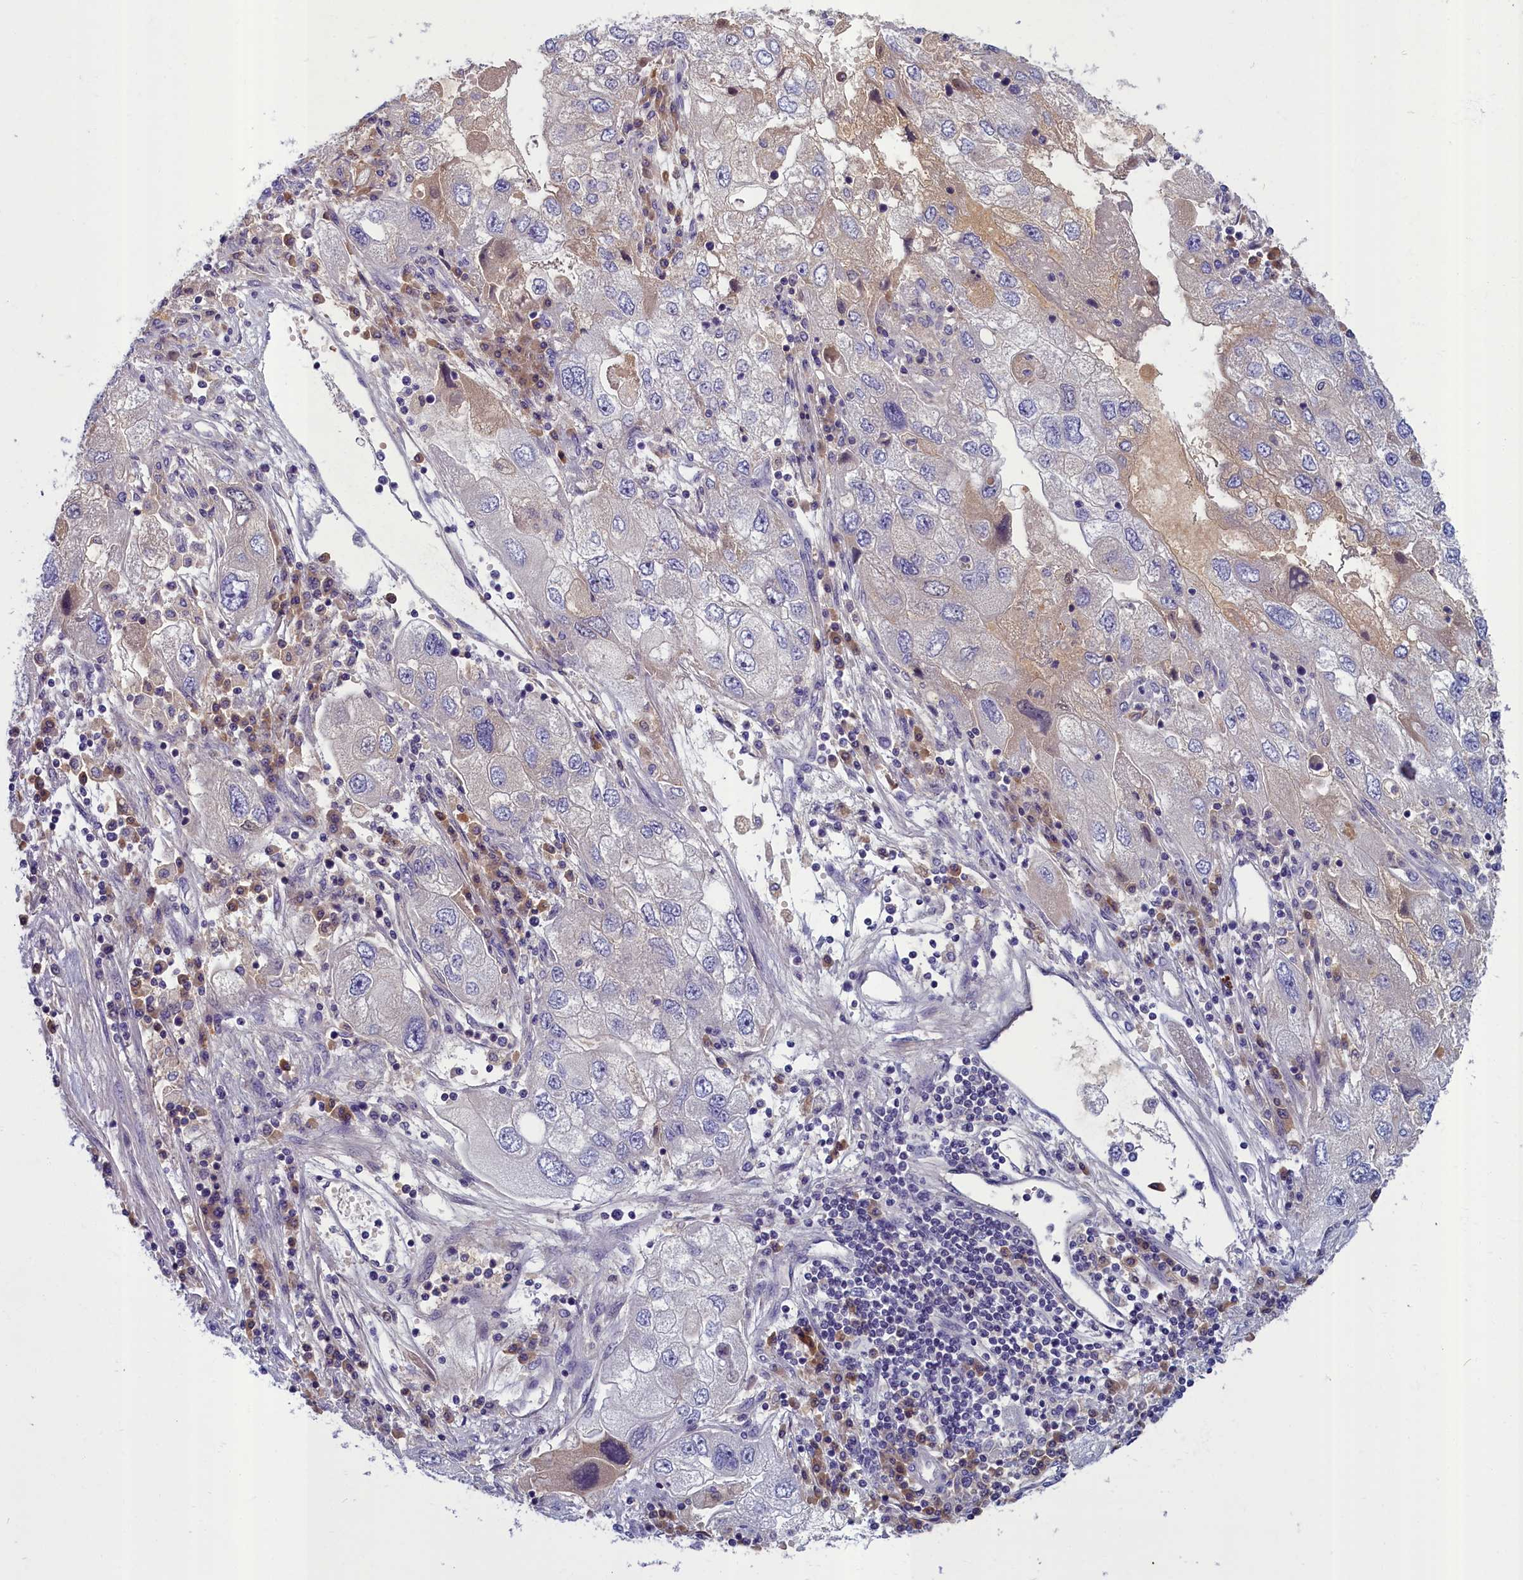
{"staining": {"intensity": "negative", "quantity": "none", "location": "none"}, "tissue": "endometrial cancer", "cell_type": "Tumor cells", "image_type": "cancer", "snomed": [{"axis": "morphology", "description": "Adenocarcinoma, NOS"}, {"axis": "topography", "description": "Endometrium"}], "caption": "DAB (3,3'-diaminobenzidine) immunohistochemical staining of human endometrial adenocarcinoma demonstrates no significant staining in tumor cells. (DAB (3,3'-diaminobenzidine) immunohistochemistry, high magnification).", "gene": "SV2C", "patient": {"sex": "female", "age": 49}}